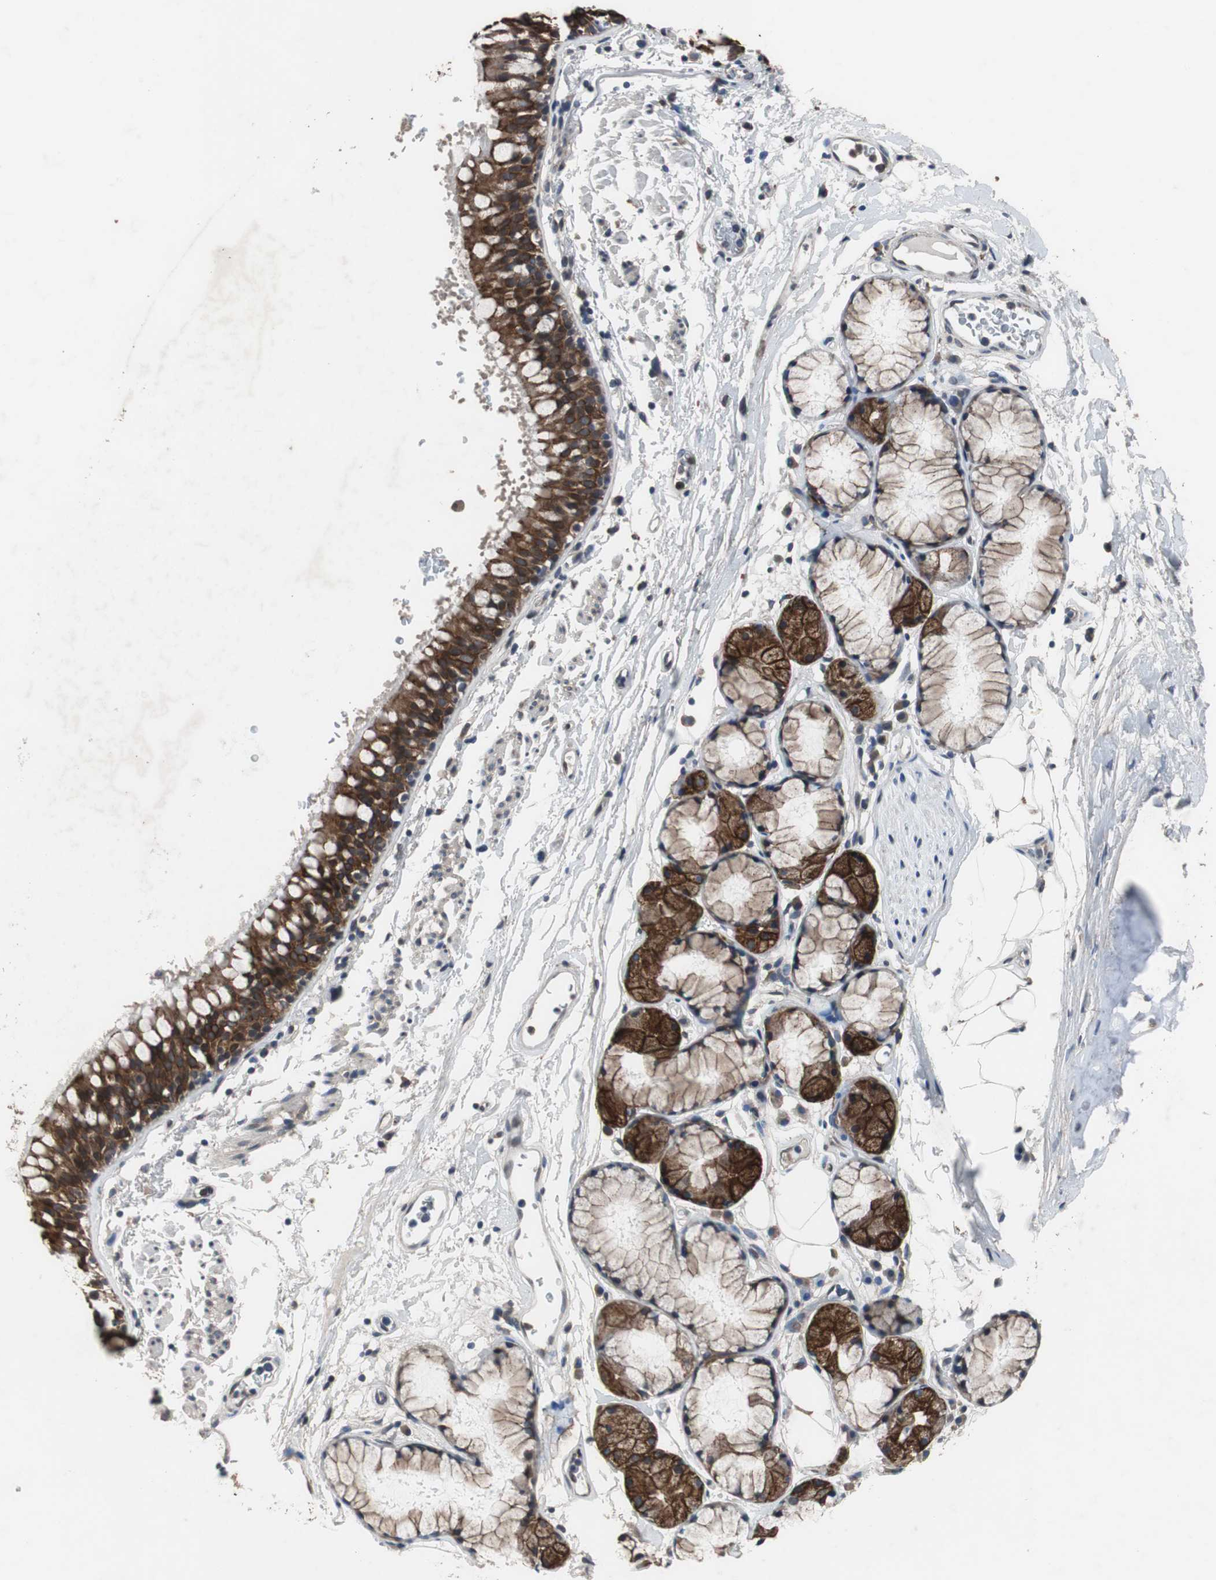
{"staining": {"intensity": "strong", "quantity": ">75%", "location": "cytoplasmic/membranous"}, "tissue": "bronchus", "cell_type": "Respiratory epithelial cells", "image_type": "normal", "snomed": [{"axis": "morphology", "description": "Normal tissue, NOS"}, {"axis": "topography", "description": "Bronchus"}], "caption": "This micrograph exhibits normal bronchus stained with immunohistochemistry to label a protein in brown. The cytoplasmic/membranous of respiratory epithelial cells show strong positivity for the protein. Nuclei are counter-stained blue.", "gene": "USP10", "patient": {"sex": "female", "age": 73}}